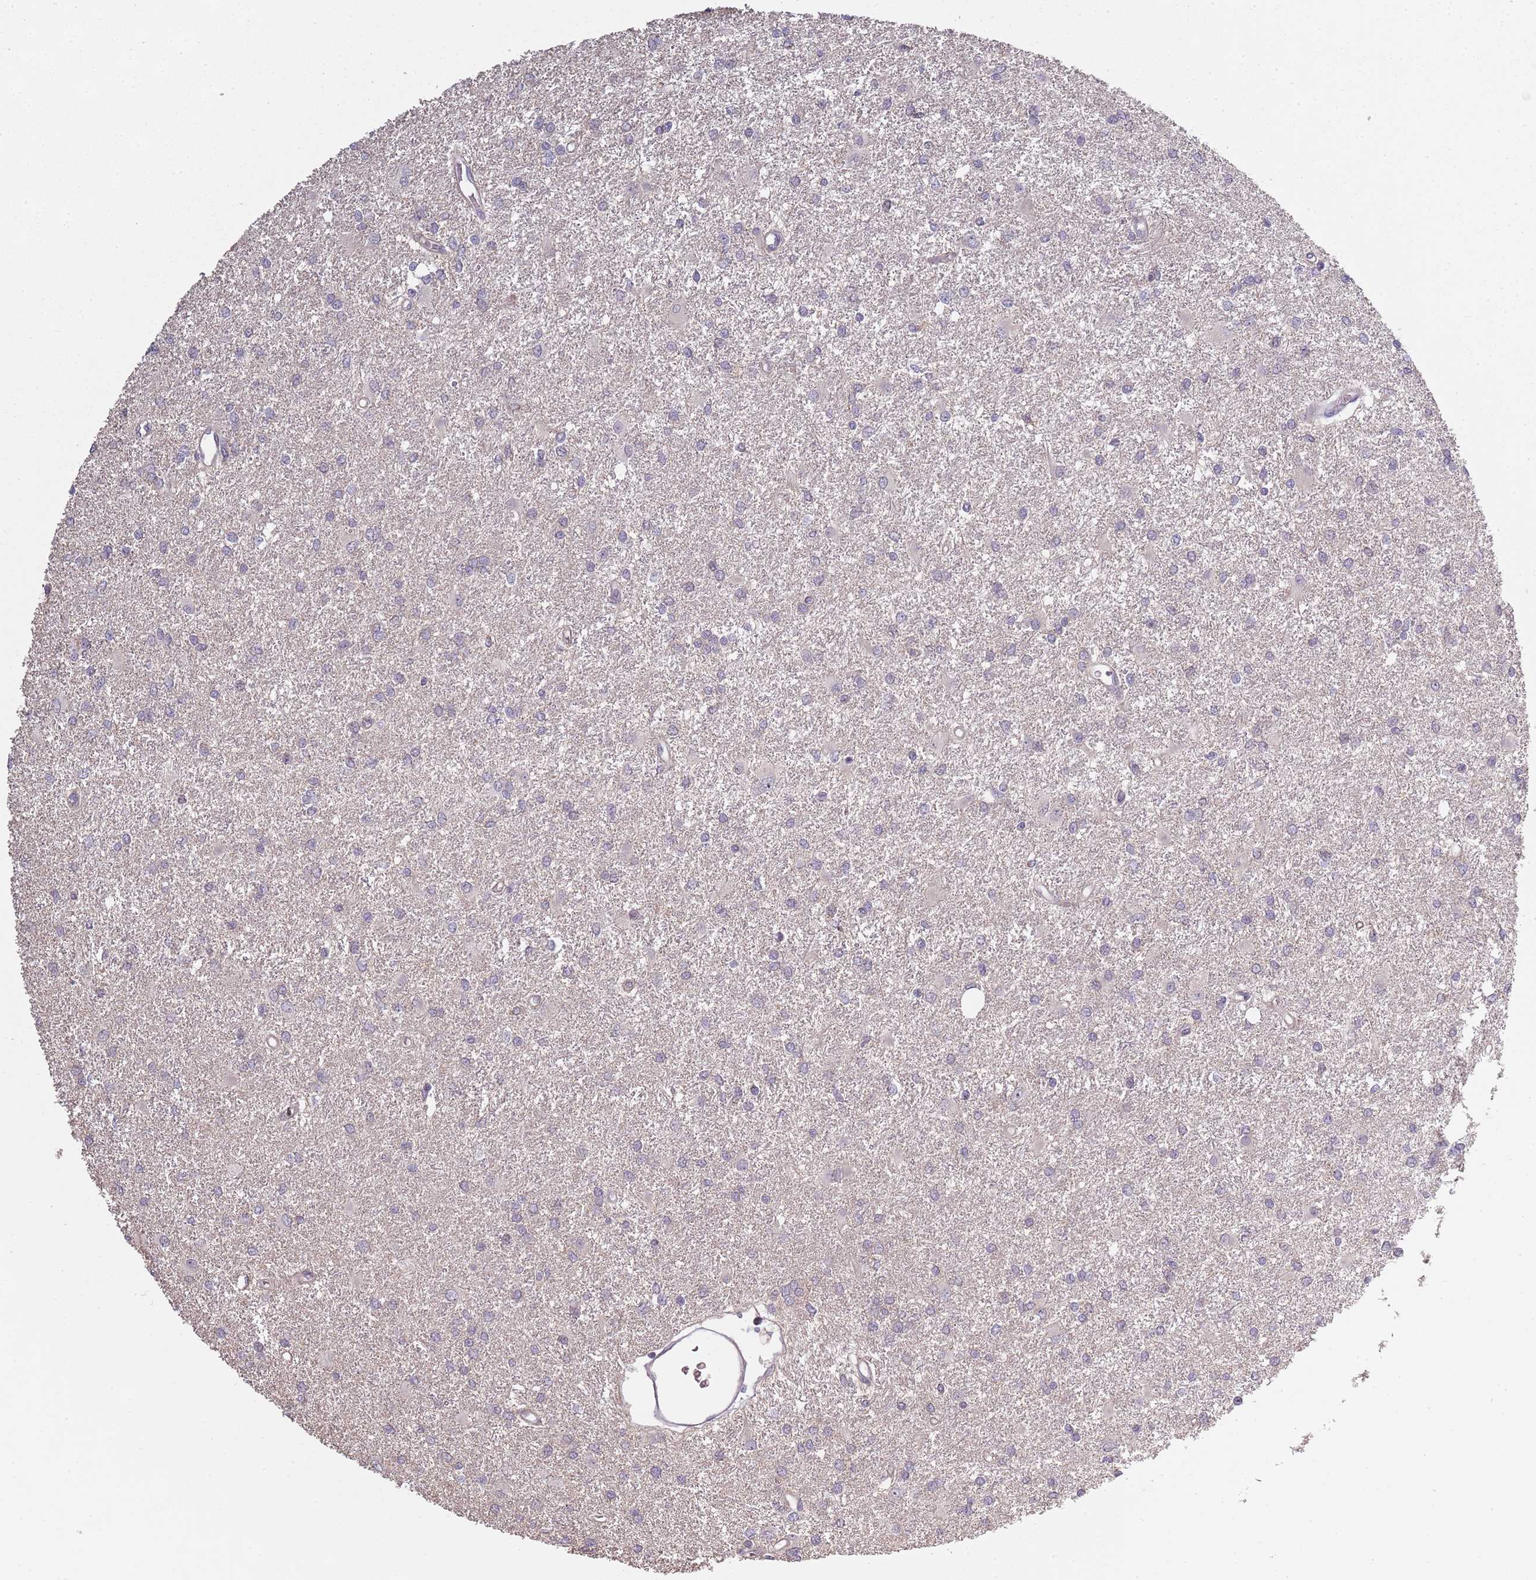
{"staining": {"intensity": "negative", "quantity": "none", "location": "none"}, "tissue": "glioma", "cell_type": "Tumor cells", "image_type": "cancer", "snomed": [{"axis": "morphology", "description": "Glioma, malignant, High grade"}, {"axis": "topography", "description": "Brain"}], "caption": "Glioma was stained to show a protein in brown. There is no significant expression in tumor cells.", "gene": "CC2D2B", "patient": {"sex": "female", "age": 50}}